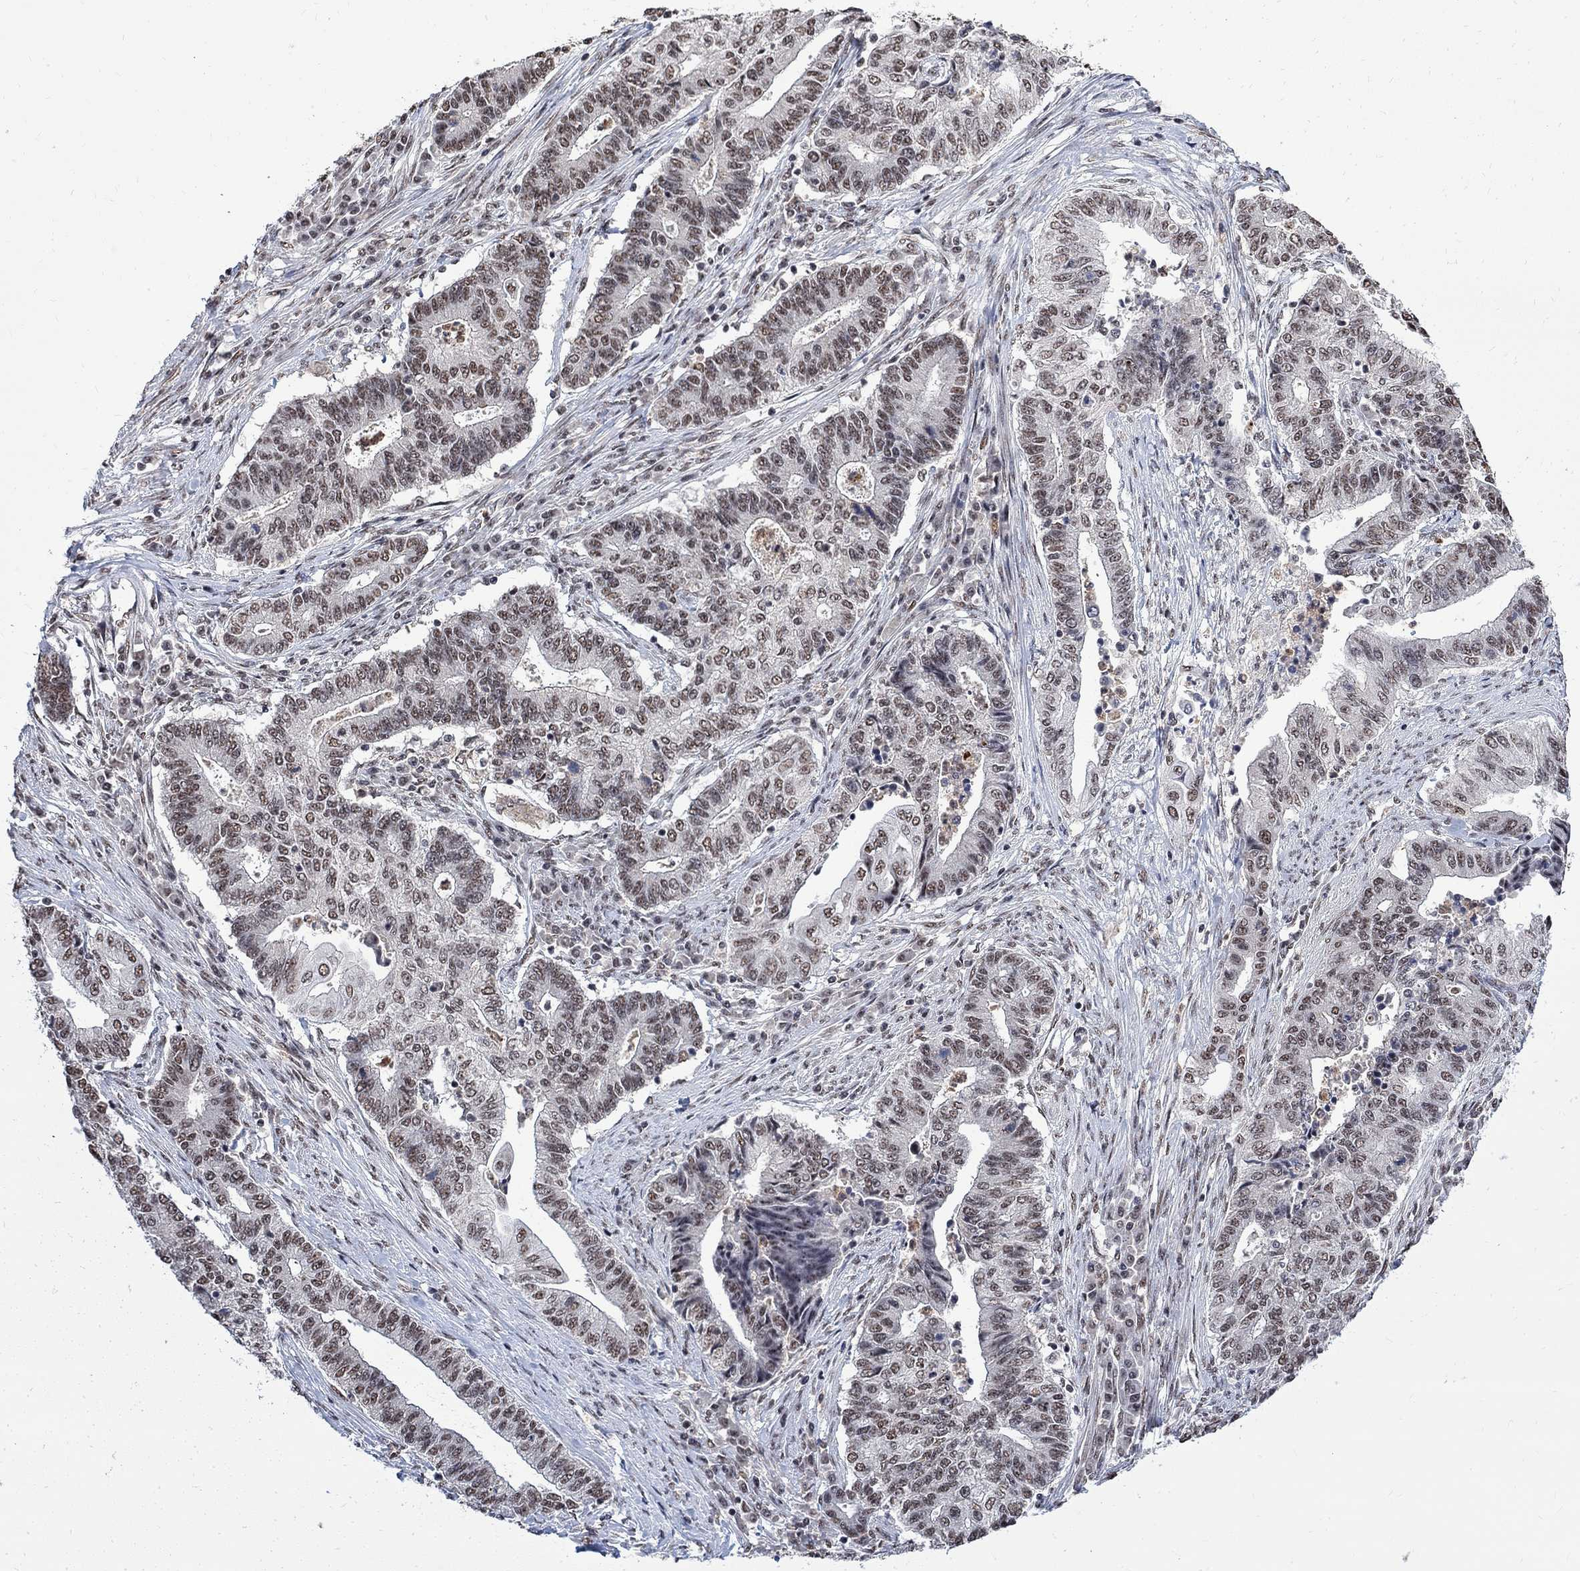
{"staining": {"intensity": "weak", "quantity": "25%-75%", "location": "nuclear"}, "tissue": "endometrial cancer", "cell_type": "Tumor cells", "image_type": "cancer", "snomed": [{"axis": "morphology", "description": "Adenocarcinoma, NOS"}, {"axis": "topography", "description": "Uterus"}, {"axis": "topography", "description": "Endometrium"}], "caption": "A micrograph showing weak nuclear staining in about 25%-75% of tumor cells in endometrial adenocarcinoma, as visualized by brown immunohistochemical staining.", "gene": "E4F1", "patient": {"sex": "female", "age": 54}}